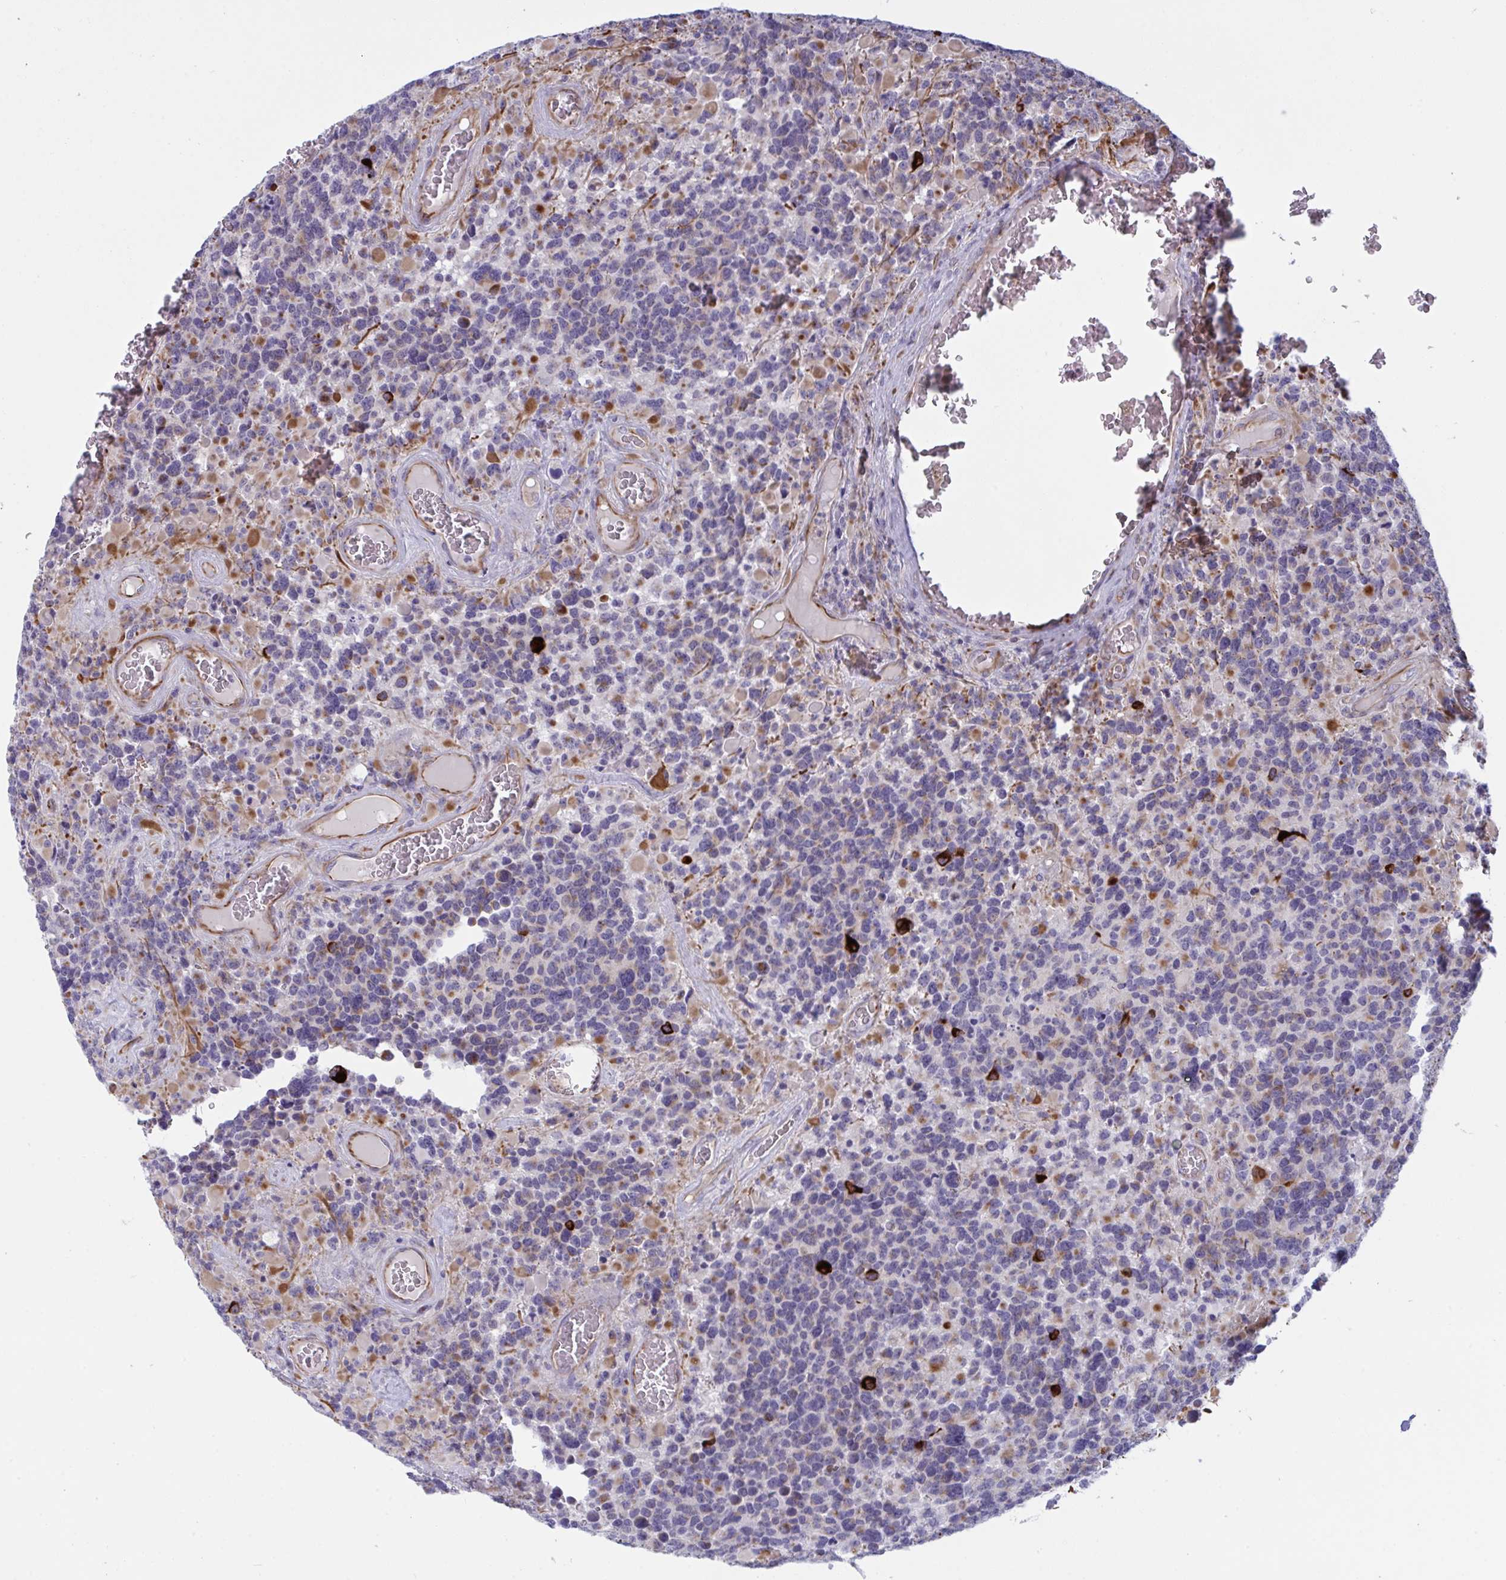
{"staining": {"intensity": "moderate", "quantity": "<25%", "location": "cytoplasmic/membranous"}, "tissue": "glioma", "cell_type": "Tumor cells", "image_type": "cancer", "snomed": [{"axis": "morphology", "description": "Glioma, malignant, High grade"}, {"axis": "topography", "description": "Brain"}], "caption": "Immunohistochemistry of human high-grade glioma (malignant) shows low levels of moderate cytoplasmic/membranous staining in about <25% of tumor cells.", "gene": "DCBLD1", "patient": {"sex": "female", "age": 40}}